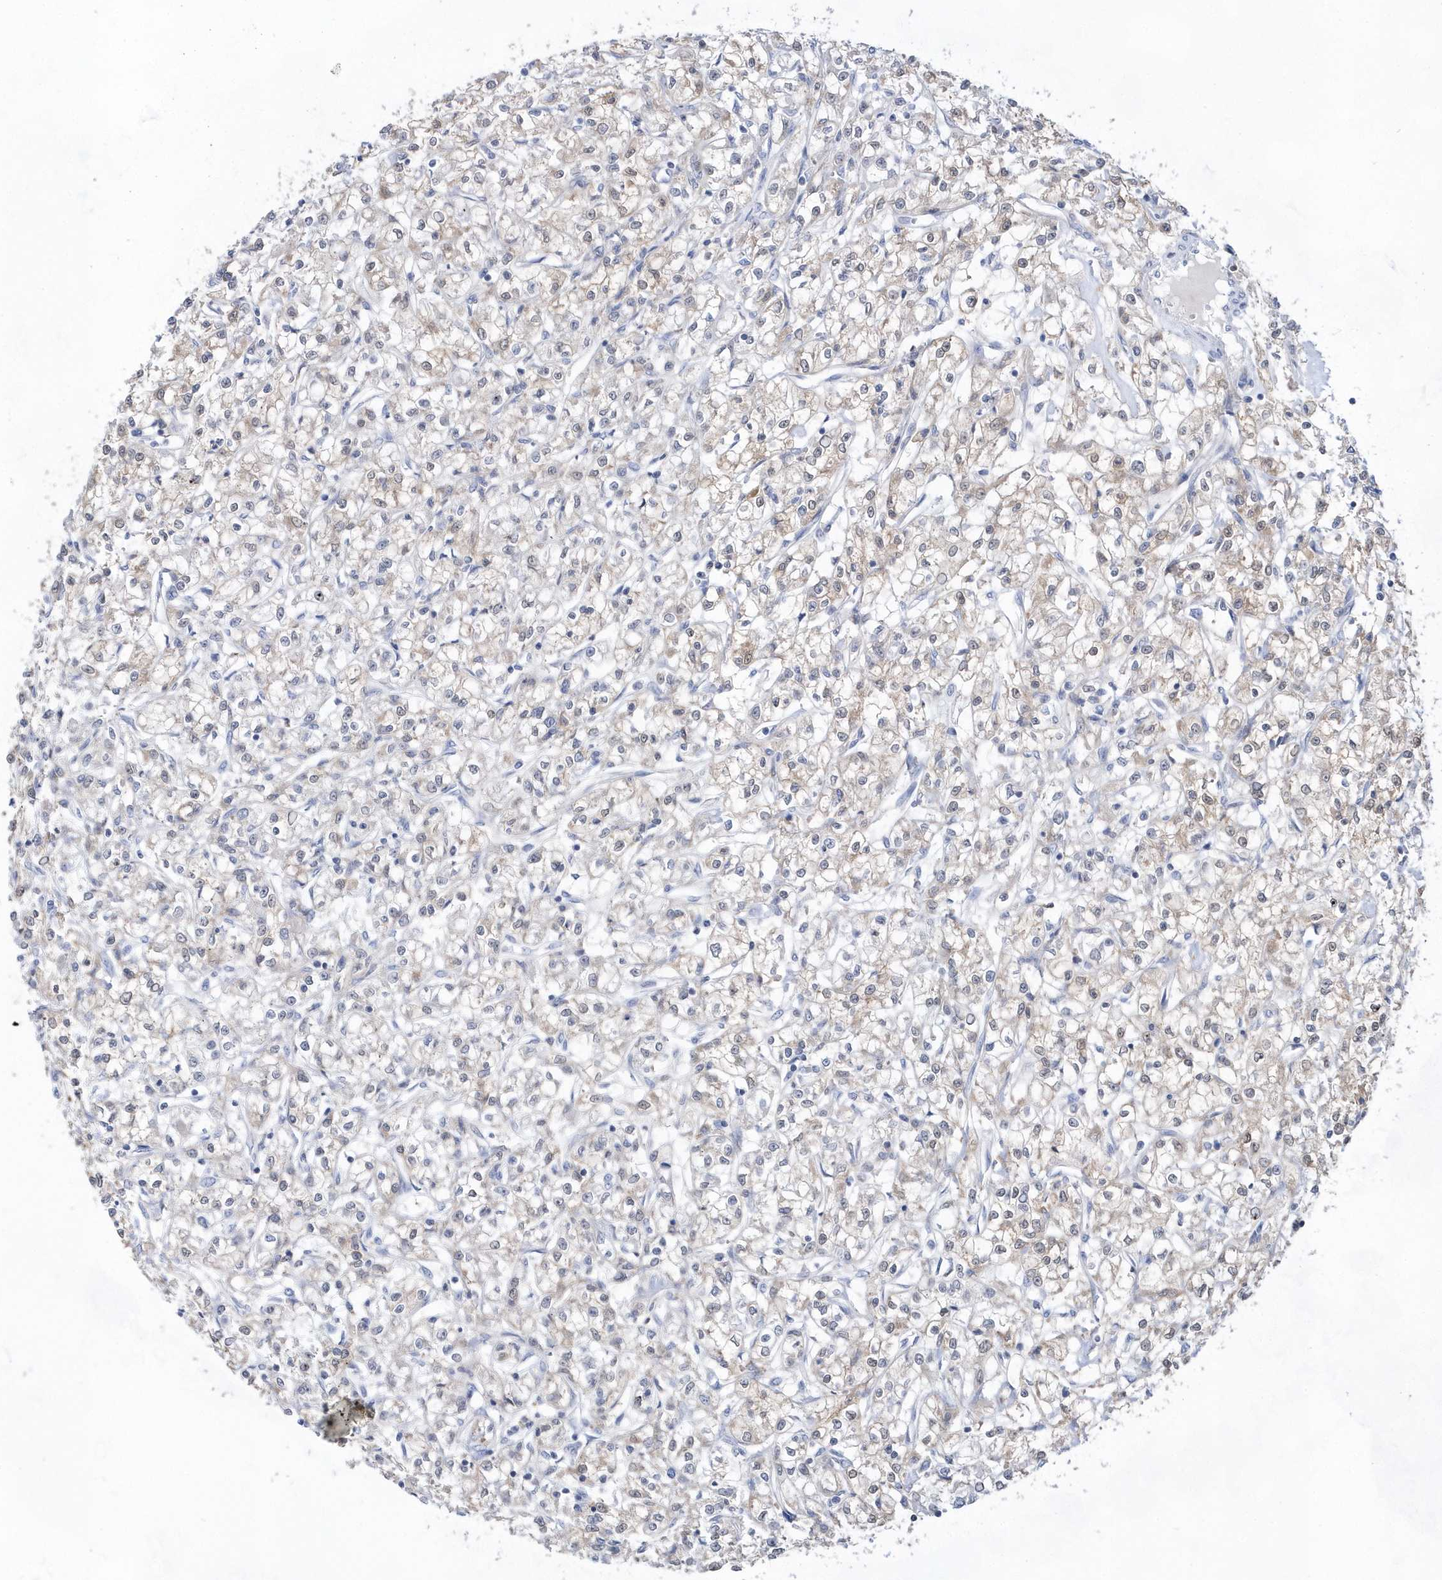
{"staining": {"intensity": "negative", "quantity": "none", "location": "none"}, "tissue": "renal cancer", "cell_type": "Tumor cells", "image_type": "cancer", "snomed": [{"axis": "morphology", "description": "Adenocarcinoma, NOS"}, {"axis": "topography", "description": "Kidney"}], "caption": "This is an immunohistochemistry (IHC) photomicrograph of renal cancer. There is no positivity in tumor cells.", "gene": "BDH2", "patient": {"sex": "female", "age": 59}}